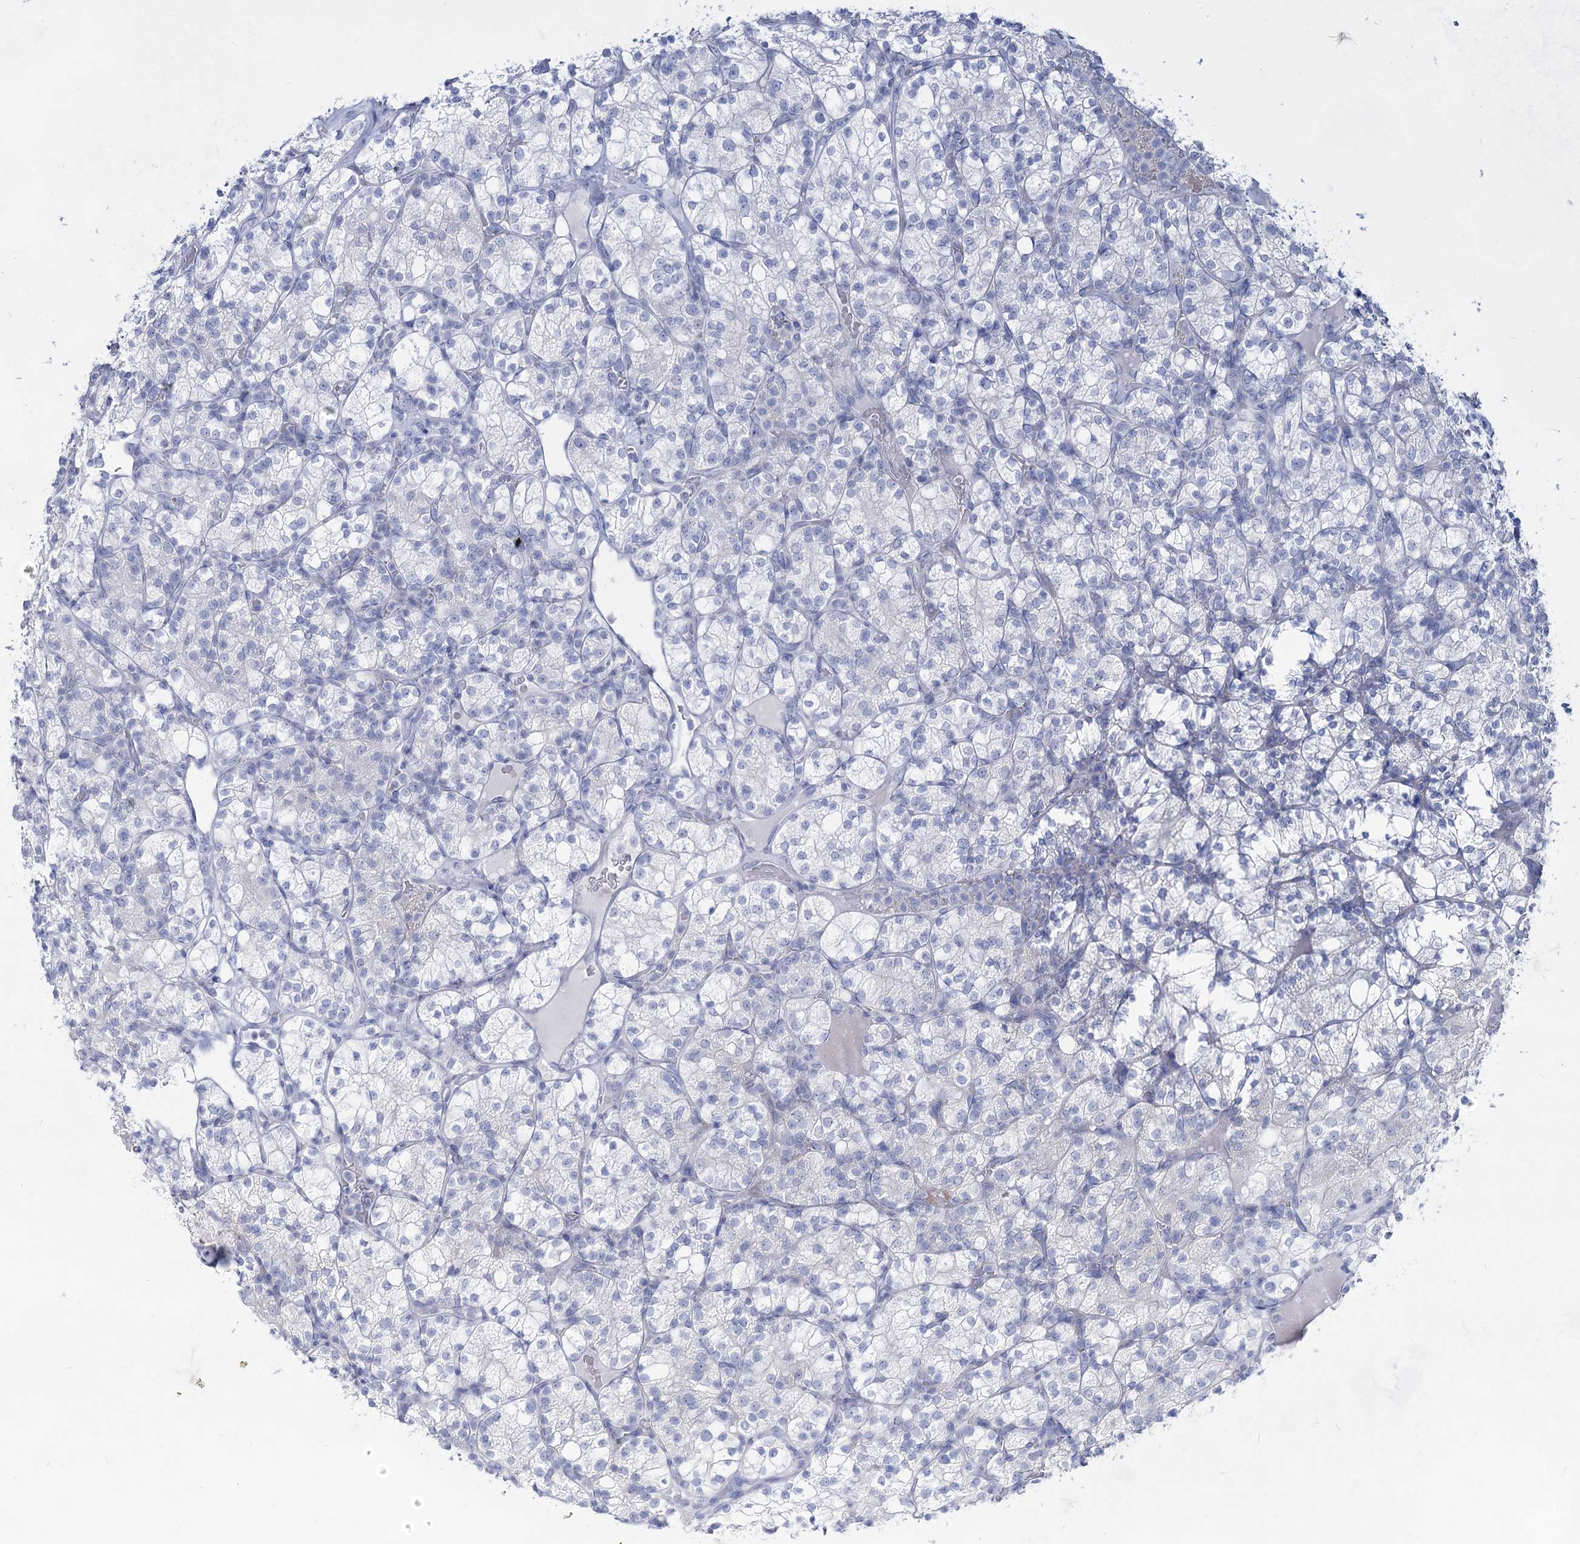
{"staining": {"intensity": "negative", "quantity": "none", "location": "none"}, "tissue": "renal cancer", "cell_type": "Tumor cells", "image_type": "cancer", "snomed": [{"axis": "morphology", "description": "Adenocarcinoma, NOS"}, {"axis": "topography", "description": "Kidney"}], "caption": "Tumor cells show no significant protein staining in renal adenocarcinoma.", "gene": "ACRV1", "patient": {"sex": "male", "age": 77}}